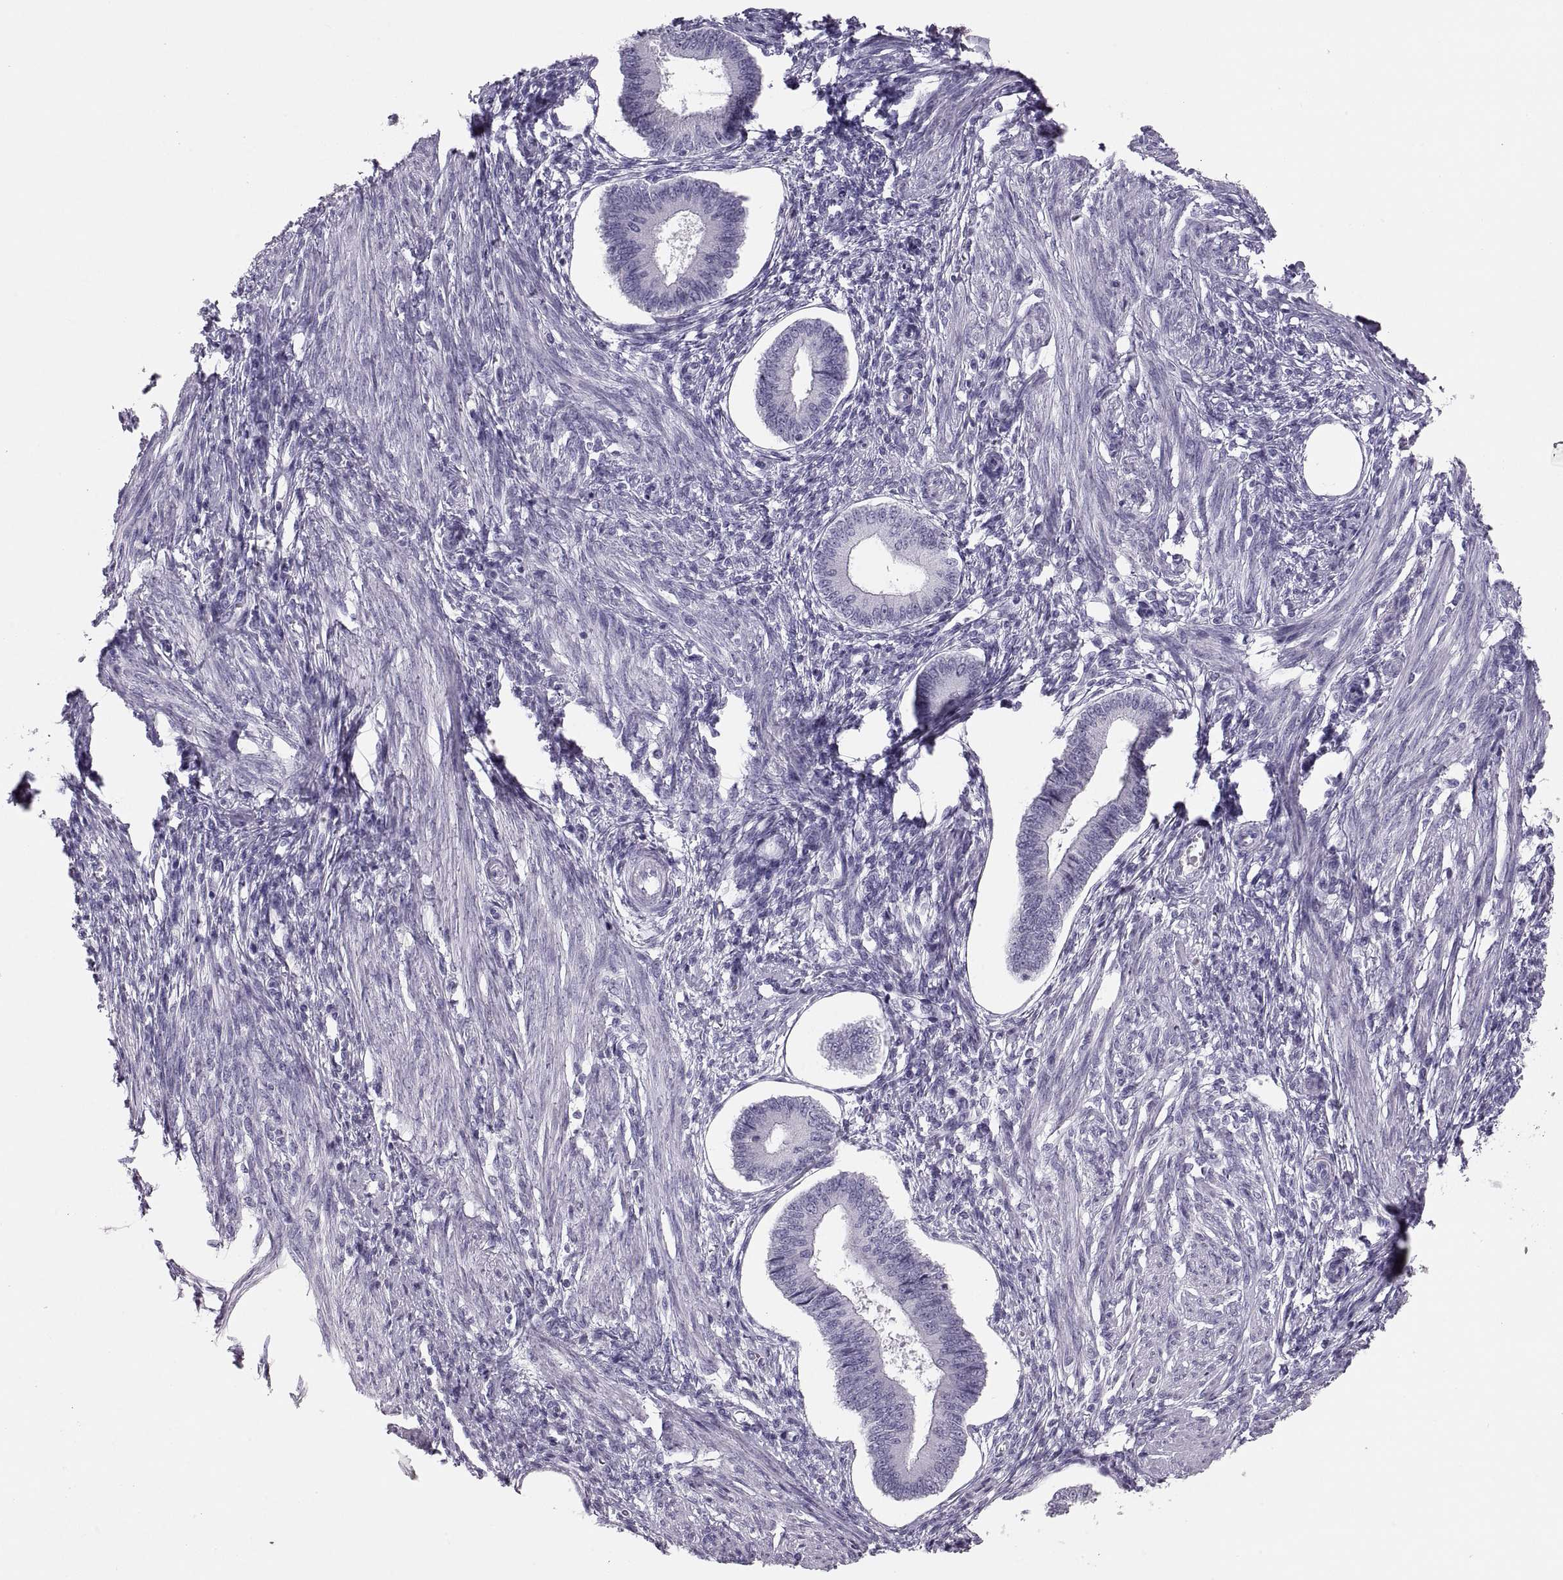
{"staining": {"intensity": "negative", "quantity": "none", "location": "none"}, "tissue": "endometrium", "cell_type": "Cells in endometrial stroma", "image_type": "normal", "snomed": [{"axis": "morphology", "description": "Normal tissue, NOS"}, {"axis": "topography", "description": "Endometrium"}], "caption": "High magnification brightfield microscopy of normal endometrium stained with DAB (3,3'-diaminobenzidine) (brown) and counterstained with hematoxylin (blue): cells in endometrial stroma show no significant staining. (Brightfield microscopy of DAB (3,3'-diaminobenzidine) immunohistochemistry (IHC) at high magnification).", "gene": "MILR1", "patient": {"sex": "female", "age": 42}}